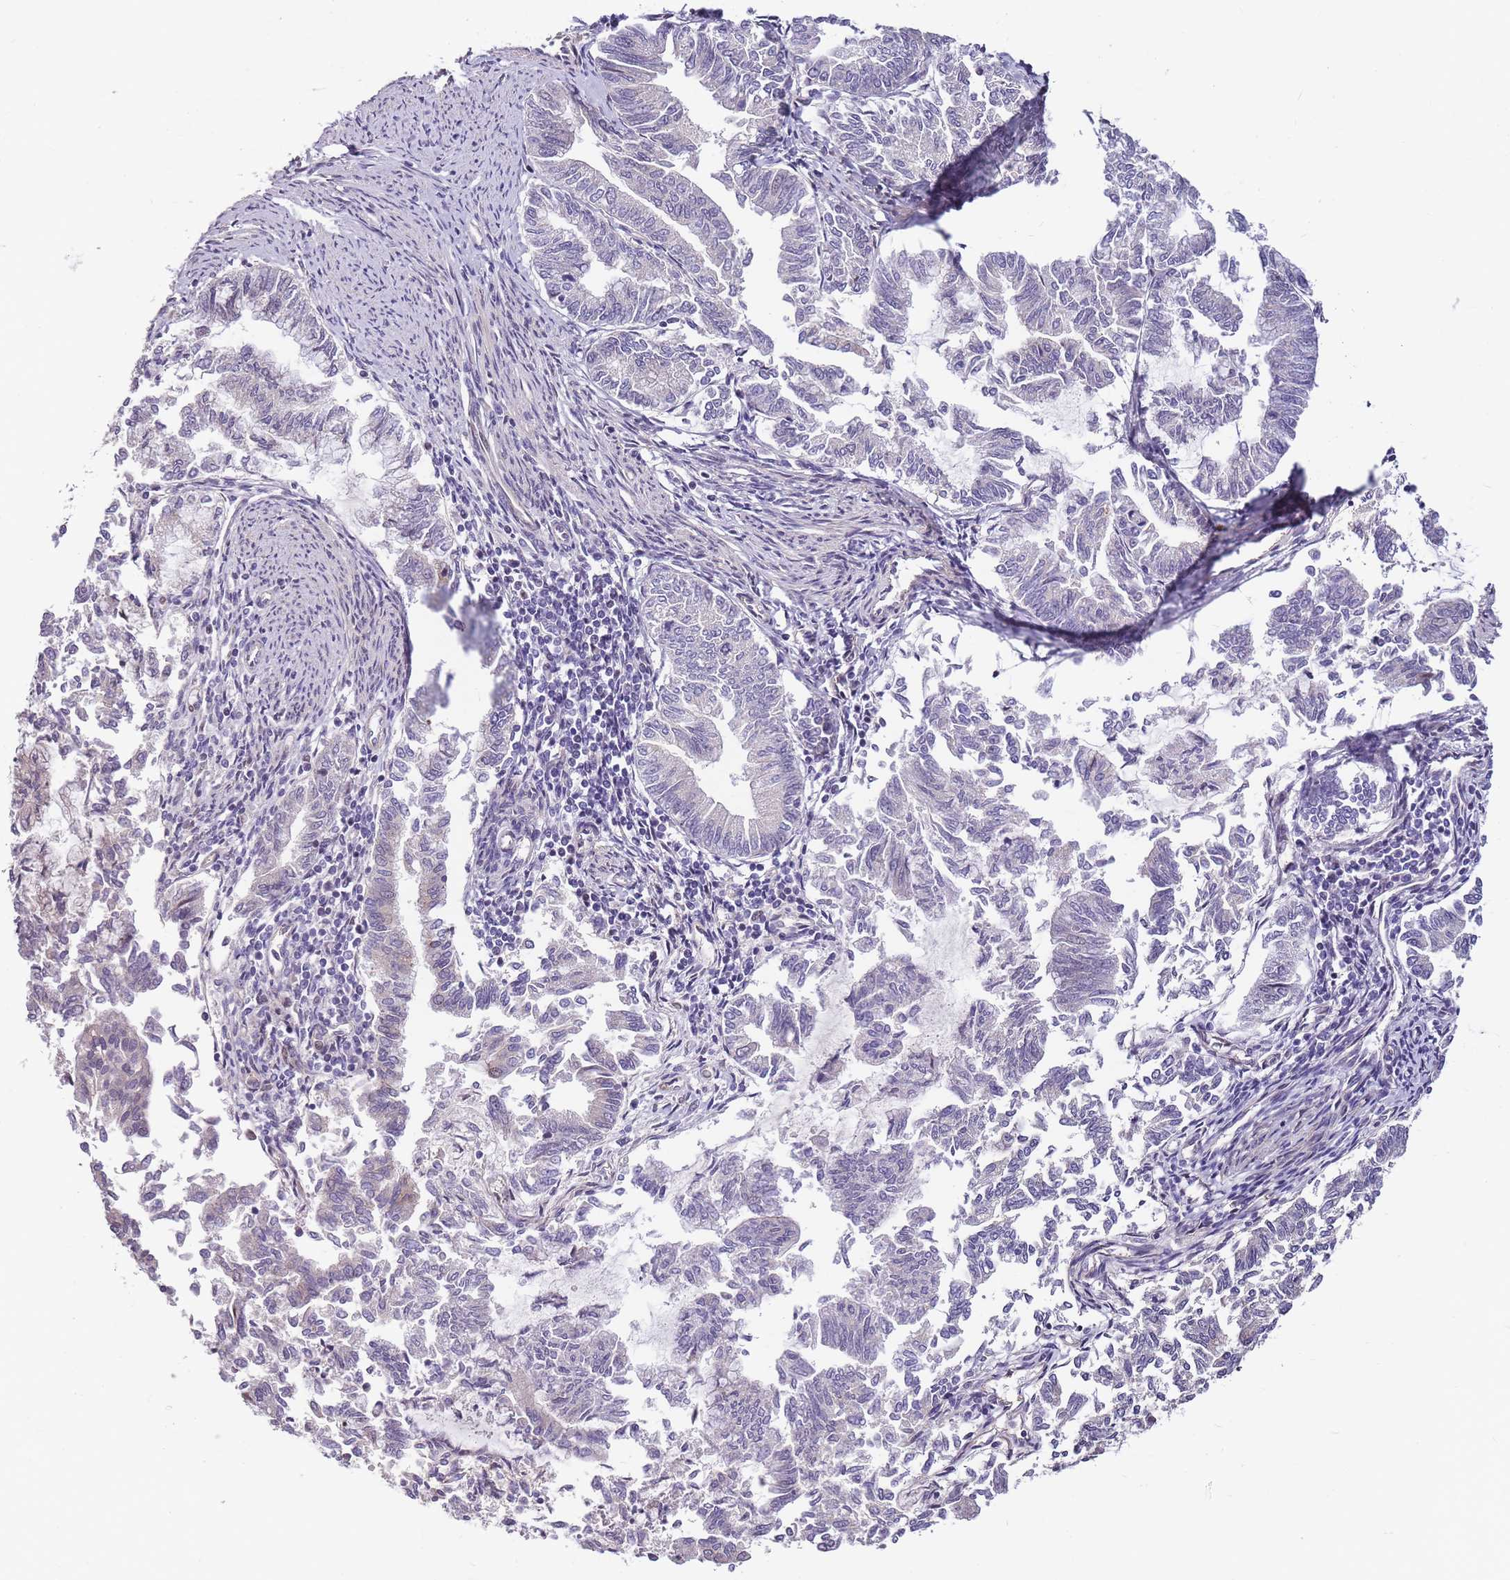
{"staining": {"intensity": "negative", "quantity": "none", "location": "none"}, "tissue": "endometrial cancer", "cell_type": "Tumor cells", "image_type": "cancer", "snomed": [{"axis": "morphology", "description": "Adenocarcinoma, NOS"}, {"axis": "topography", "description": "Endometrium"}], "caption": "High power microscopy photomicrograph of an IHC histopathology image of endometrial cancer (adenocarcinoma), revealing no significant positivity in tumor cells.", "gene": "CLBA1", "patient": {"sex": "female", "age": 79}}